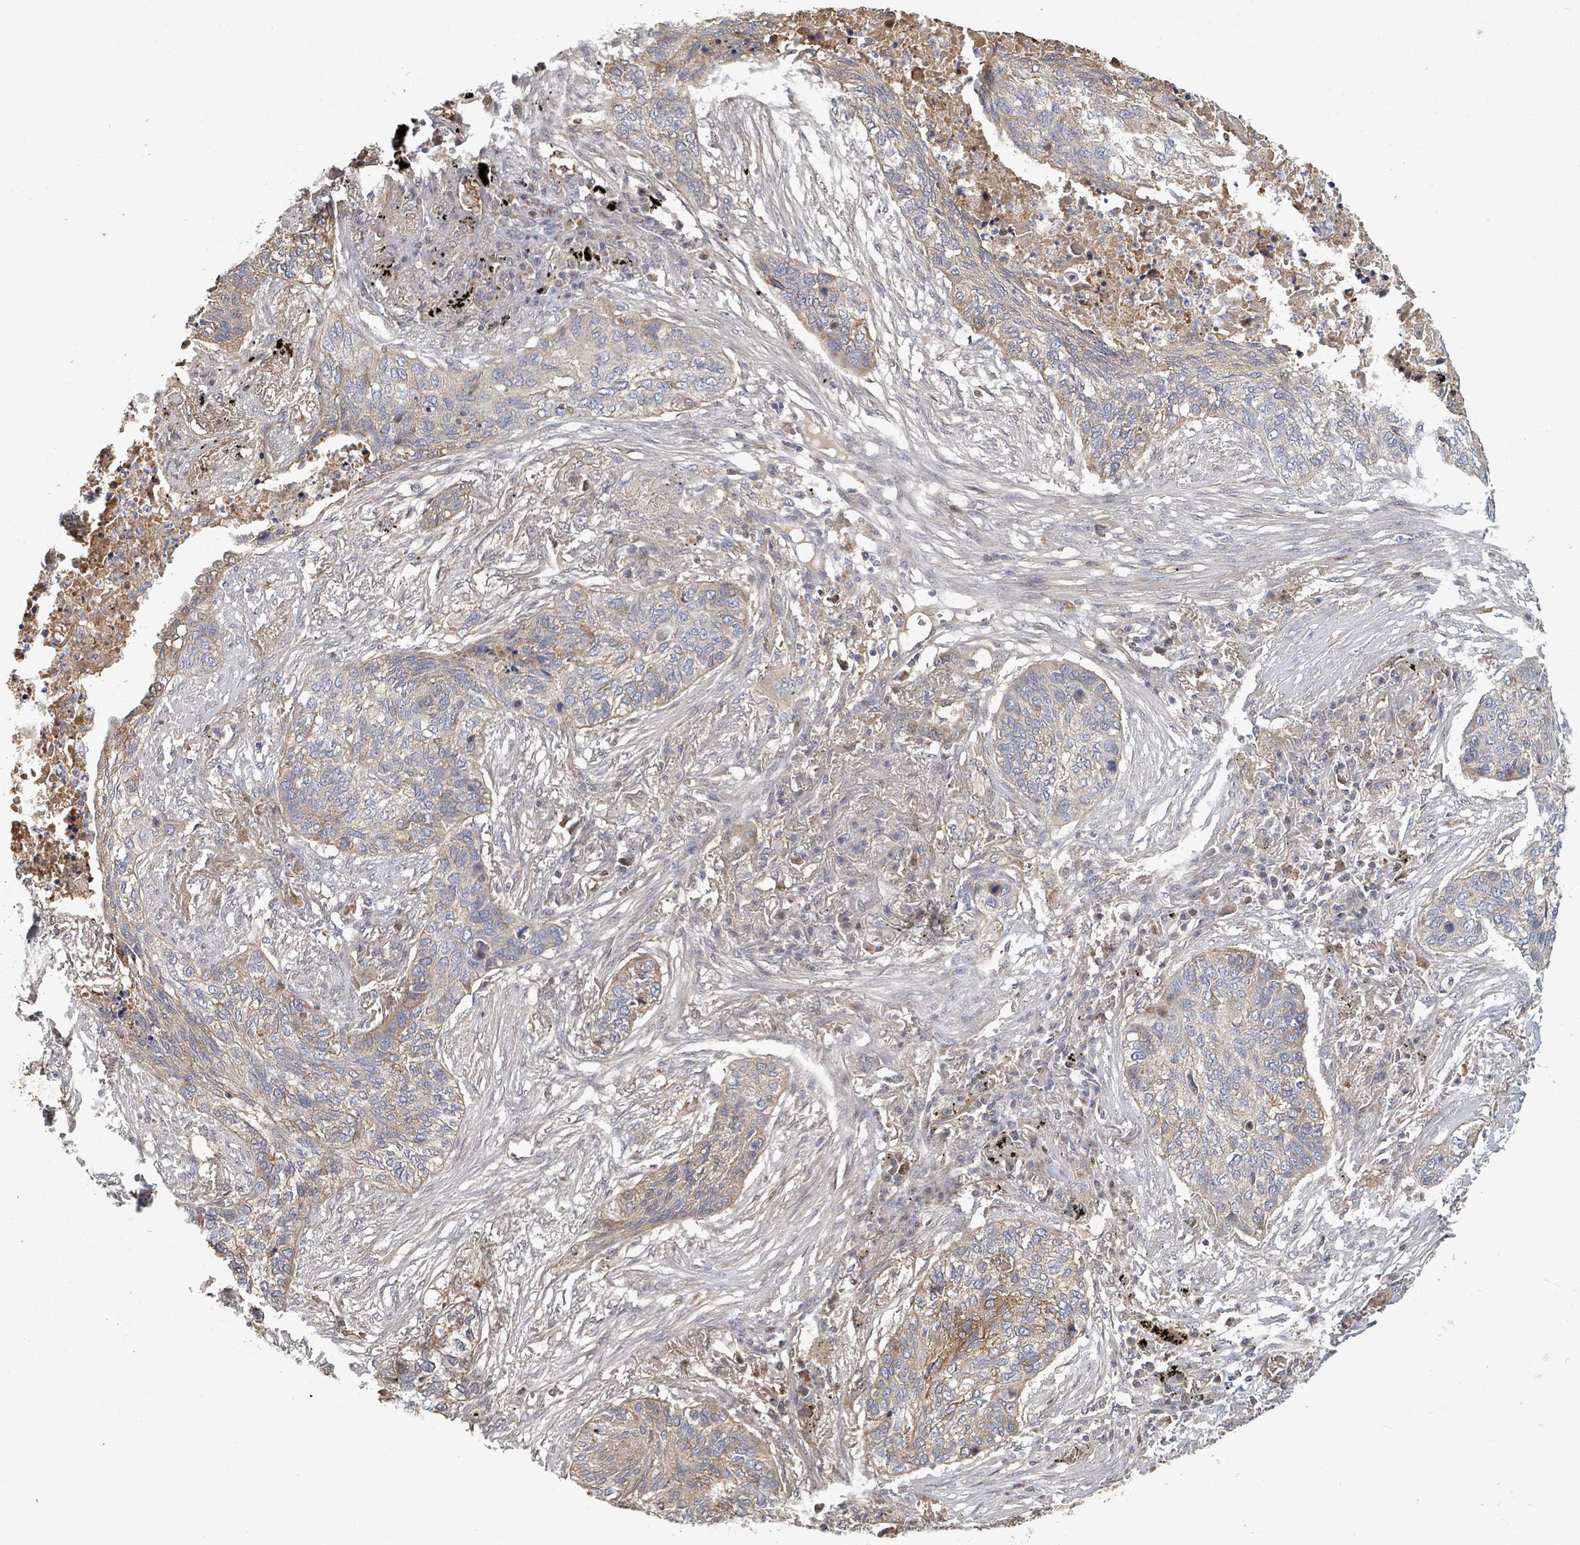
{"staining": {"intensity": "weak", "quantity": "<25%", "location": "cytoplasmic/membranous"}, "tissue": "lung cancer", "cell_type": "Tumor cells", "image_type": "cancer", "snomed": [{"axis": "morphology", "description": "Squamous cell carcinoma, NOS"}, {"axis": "topography", "description": "Lung"}], "caption": "A photomicrograph of human lung cancer (squamous cell carcinoma) is negative for staining in tumor cells.", "gene": "GABBR1", "patient": {"sex": "female", "age": 63}}